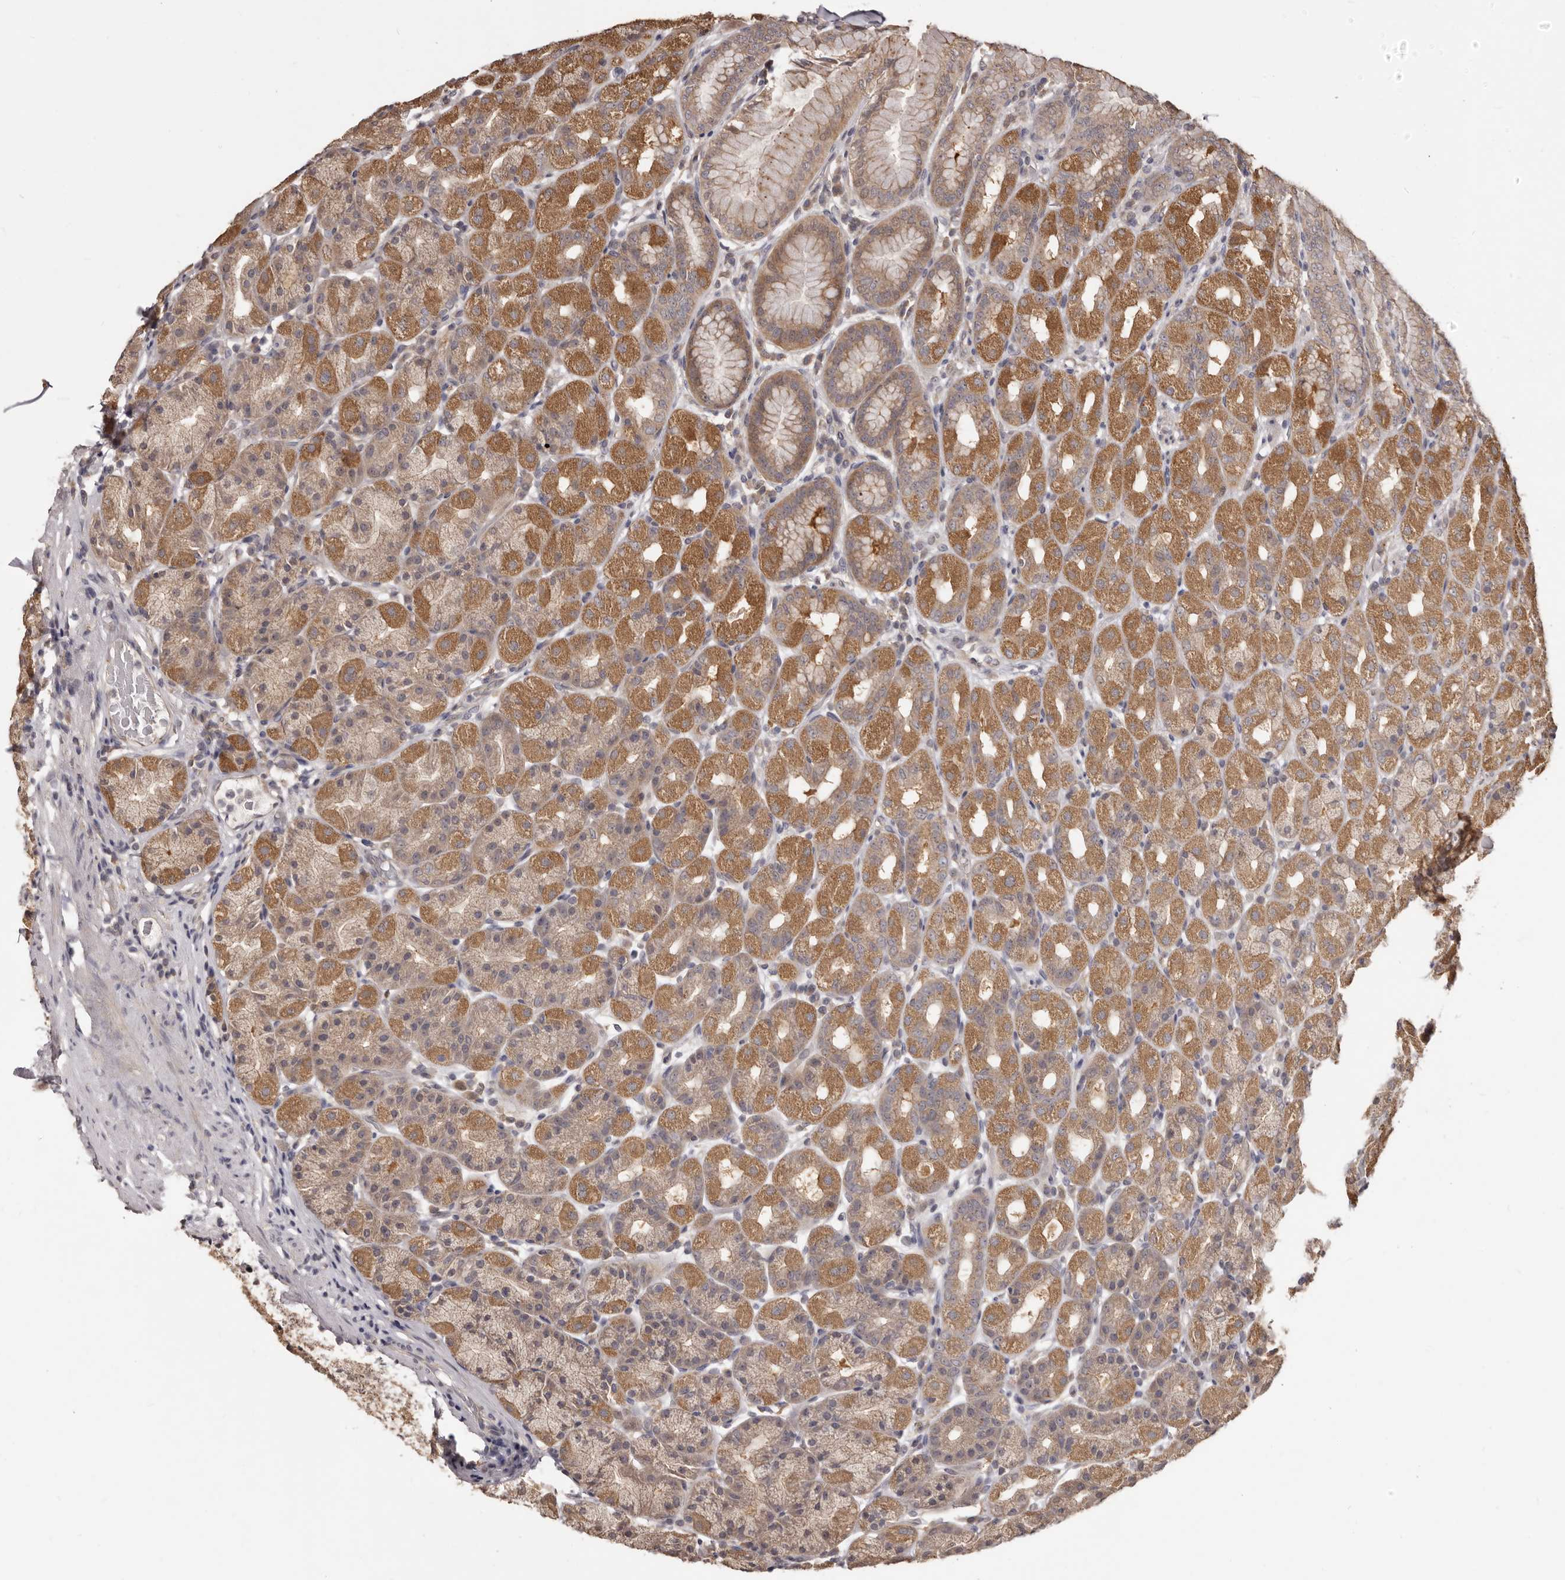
{"staining": {"intensity": "moderate", "quantity": ">75%", "location": "cytoplasmic/membranous"}, "tissue": "stomach", "cell_type": "Glandular cells", "image_type": "normal", "snomed": [{"axis": "morphology", "description": "Normal tissue, NOS"}, {"axis": "topography", "description": "Stomach, upper"}], "caption": "The histopathology image demonstrates a brown stain indicating the presence of a protein in the cytoplasmic/membranous of glandular cells in stomach. (DAB (3,3'-diaminobenzidine) IHC, brown staining for protein, blue staining for nuclei).", "gene": "MTO1", "patient": {"sex": "male", "age": 68}}